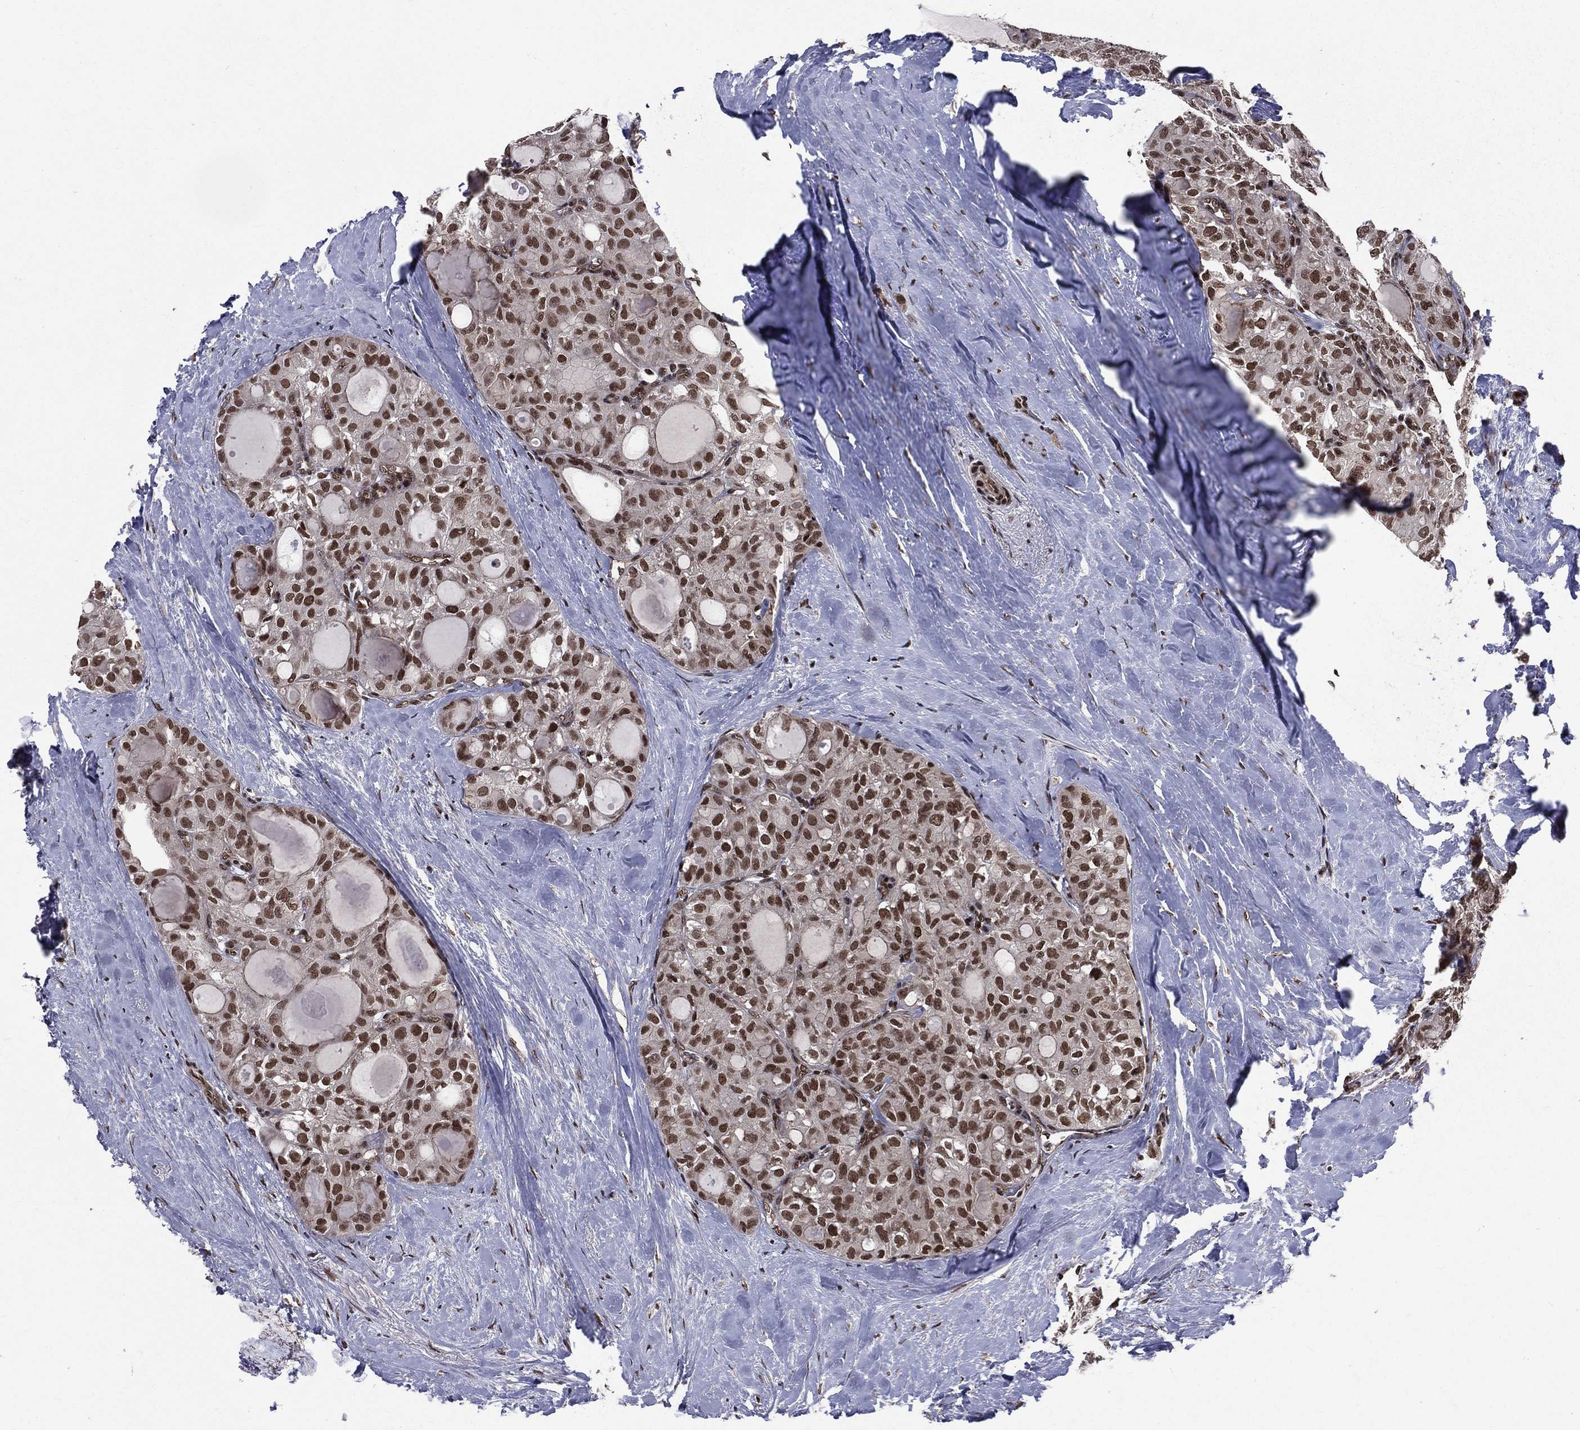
{"staining": {"intensity": "strong", "quantity": ">75%", "location": "nuclear"}, "tissue": "thyroid cancer", "cell_type": "Tumor cells", "image_type": "cancer", "snomed": [{"axis": "morphology", "description": "Follicular adenoma carcinoma, NOS"}, {"axis": "topography", "description": "Thyroid gland"}], "caption": "The immunohistochemical stain shows strong nuclear positivity in tumor cells of thyroid follicular adenoma carcinoma tissue. (DAB IHC with brightfield microscopy, high magnification).", "gene": "SMC3", "patient": {"sex": "male", "age": 75}}